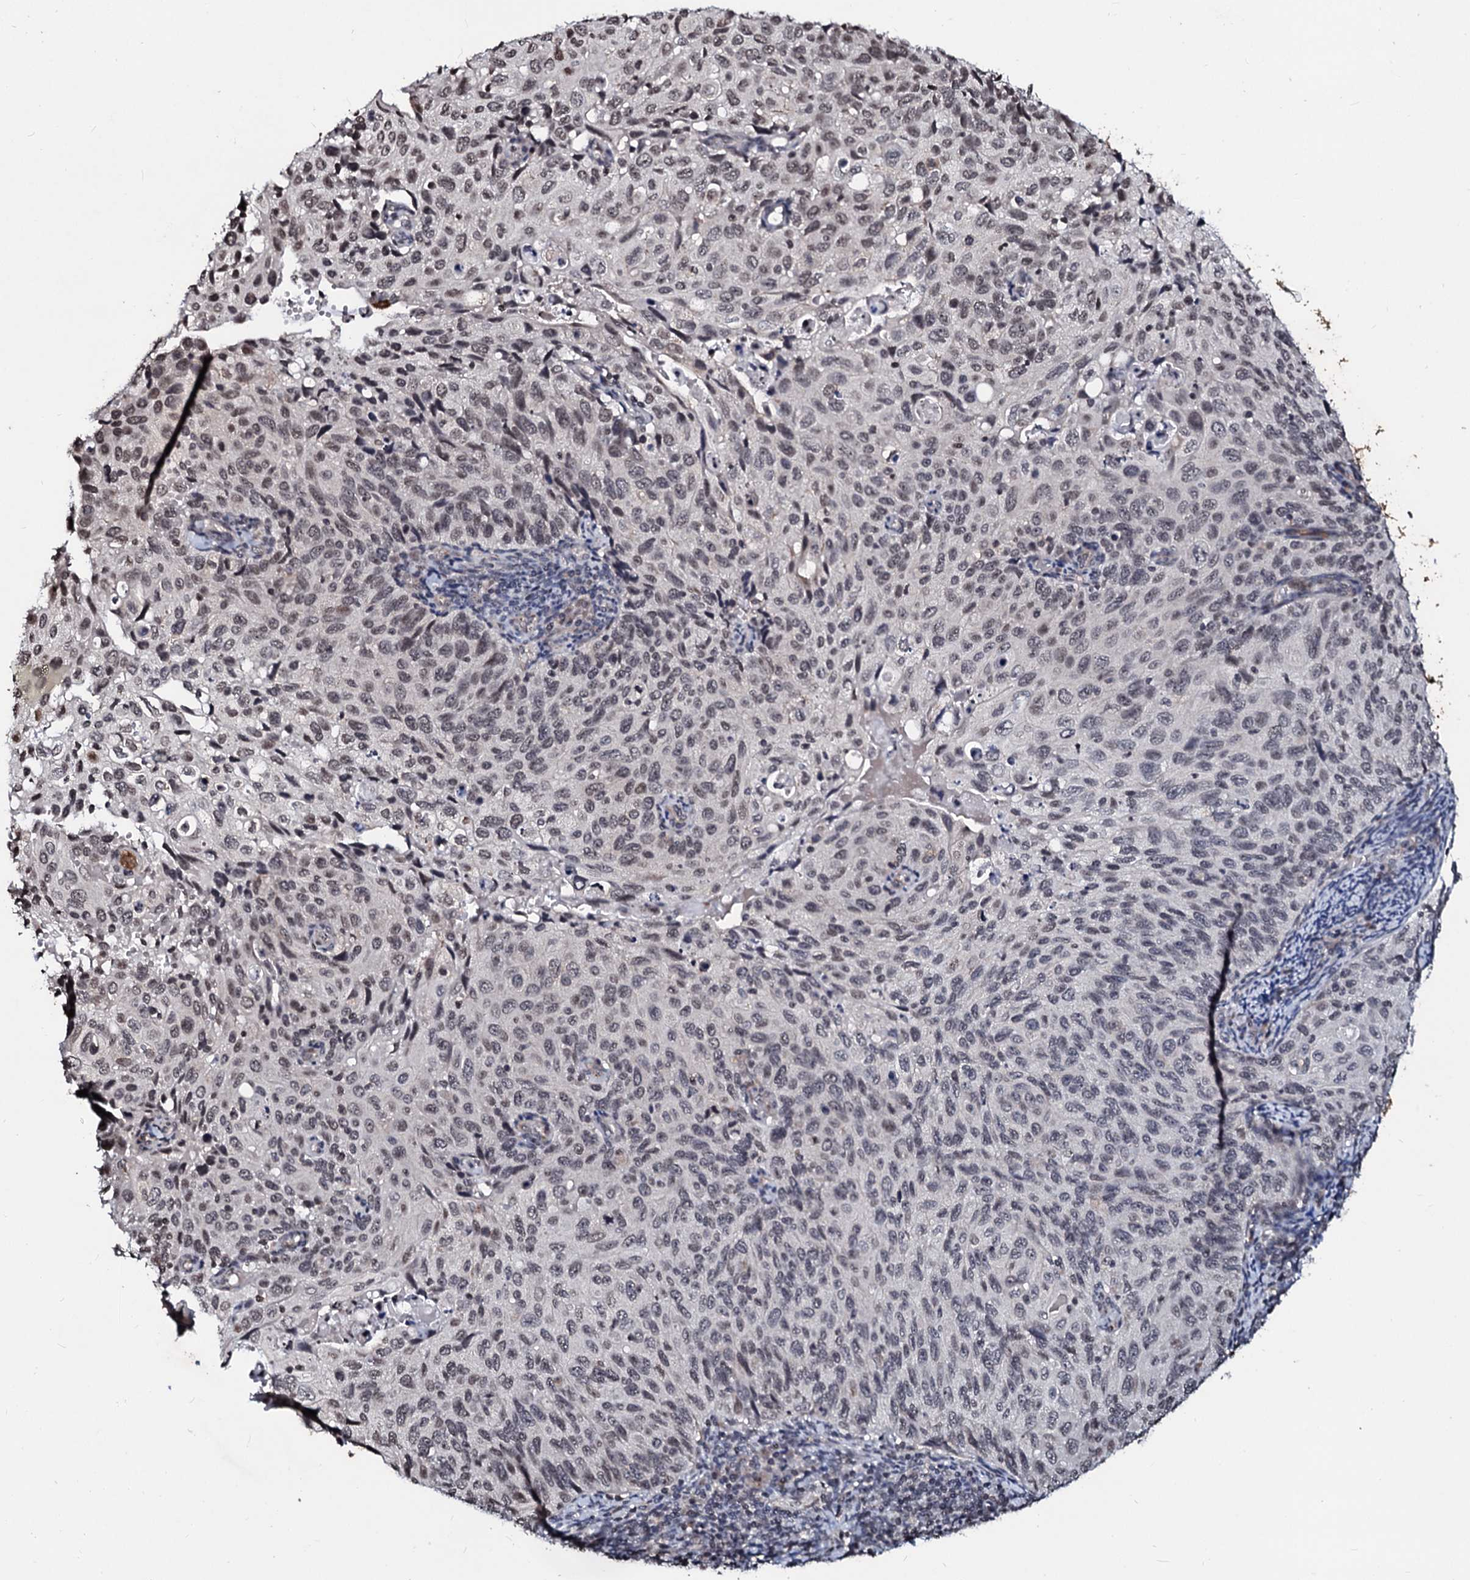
{"staining": {"intensity": "weak", "quantity": "<25%", "location": "nuclear"}, "tissue": "cervical cancer", "cell_type": "Tumor cells", "image_type": "cancer", "snomed": [{"axis": "morphology", "description": "Squamous cell carcinoma, NOS"}, {"axis": "topography", "description": "Cervix"}], "caption": "This is an immunohistochemistry (IHC) micrograph of cervical squamous cell carcinoma. There is no positivity in tumor cells.", "gene": "LSM11", "patient": {"sex": "female", "age": 70}}